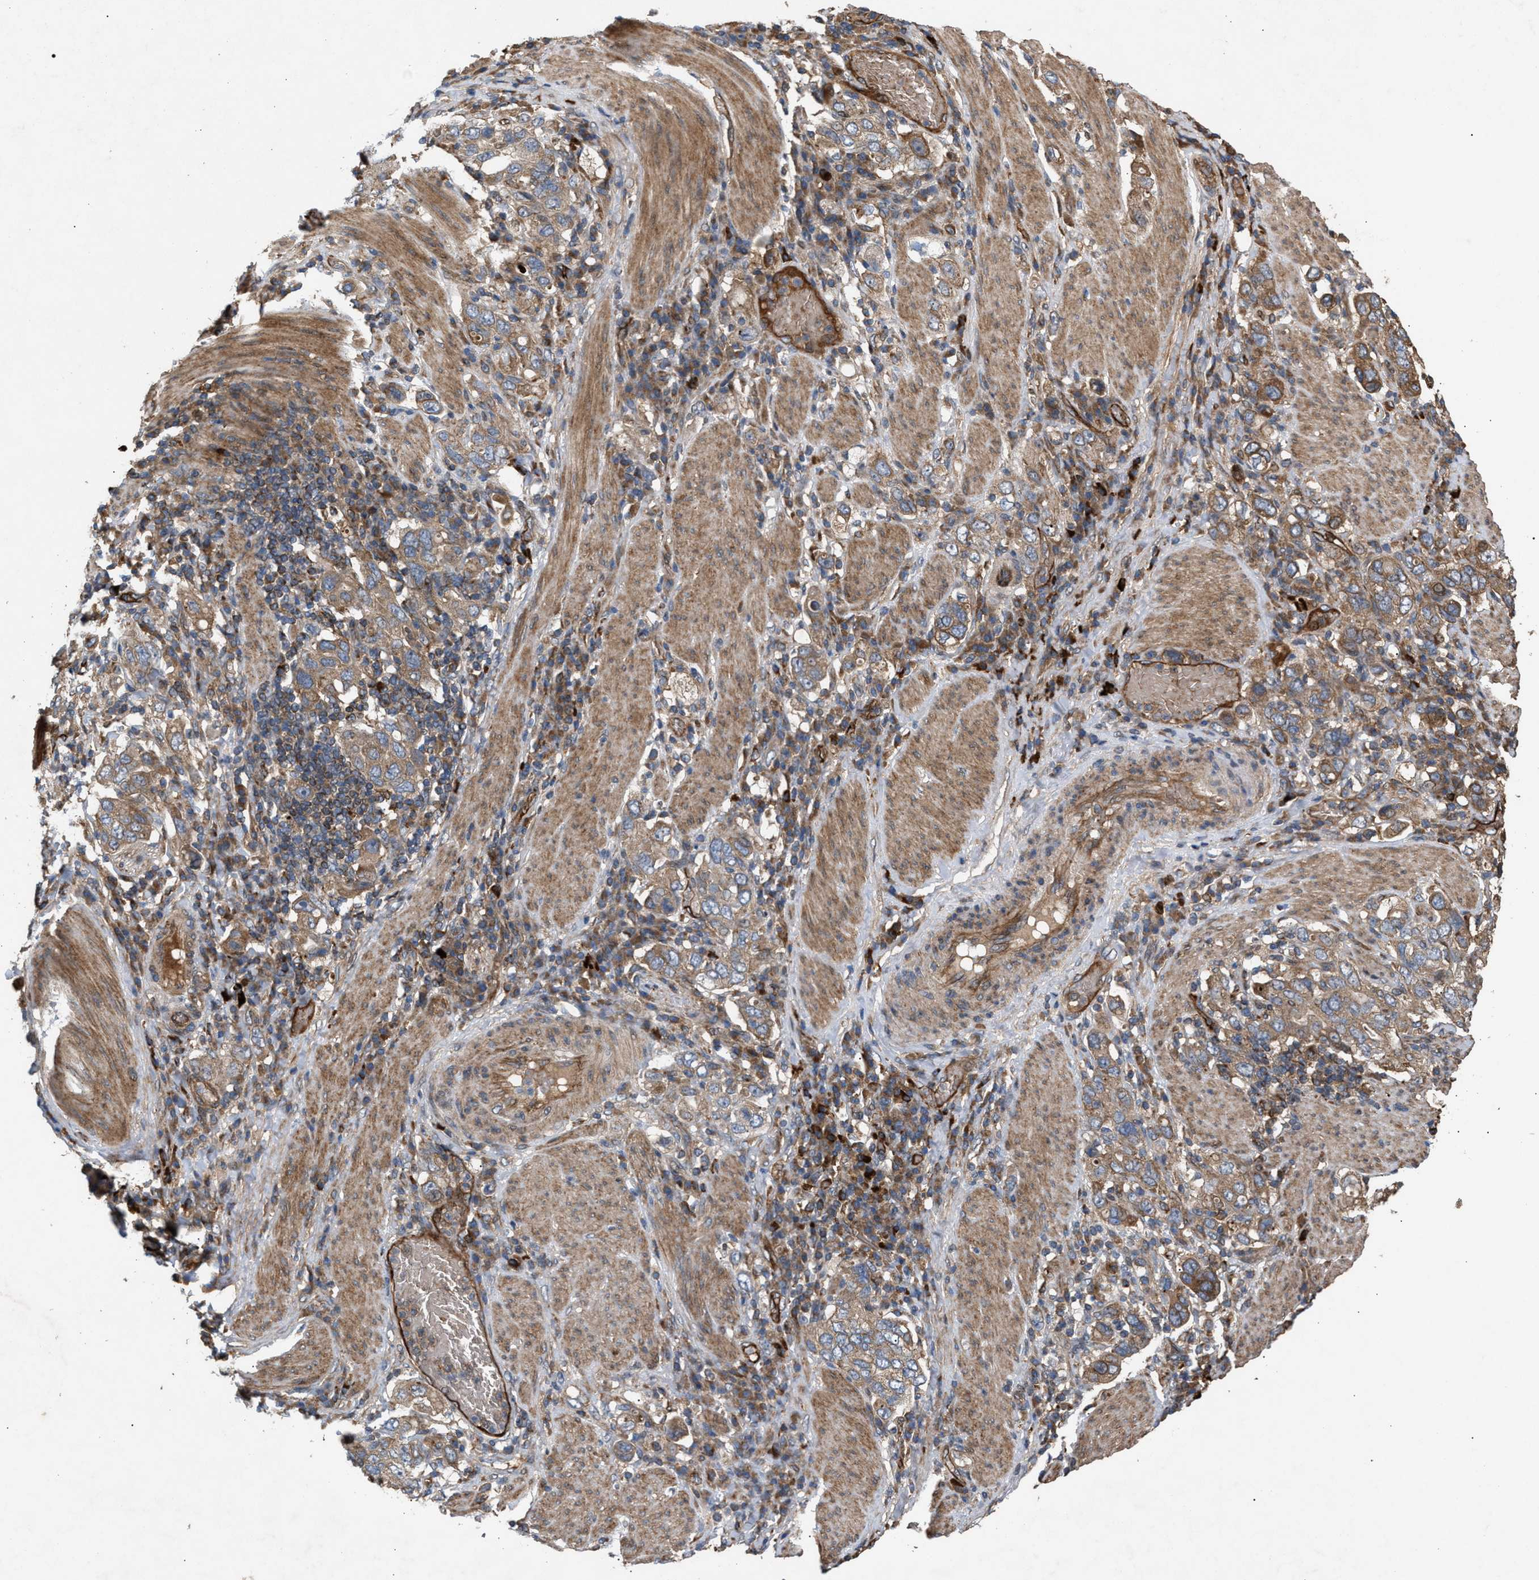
{"staining": {"intensity": "moderate", "quantity": ">75%", "location": "cytoplasmic/membranous"}, "tissue": "stomach cancer", "cell_type": "Tumor cells", "image_type": "cancer", "snomed": [{"axis": "morphology", "description": "Adenocarcinoma, NOS"}, {"axis": "topography", "description": "Stomach, upper"}], "caption": "Immunohistochemistry micrograph of neoplastic tissue: human stomach adenocarcinoma stained using IHC demonstrates medium levels of moderate protein expression localized specifically in the cytoplasmic/membranous of tumor cells, appearing as a cytoplasmic/membranous brown color.", "gene": "GCC1", "patient": {"sex": "male", "age": 62}}